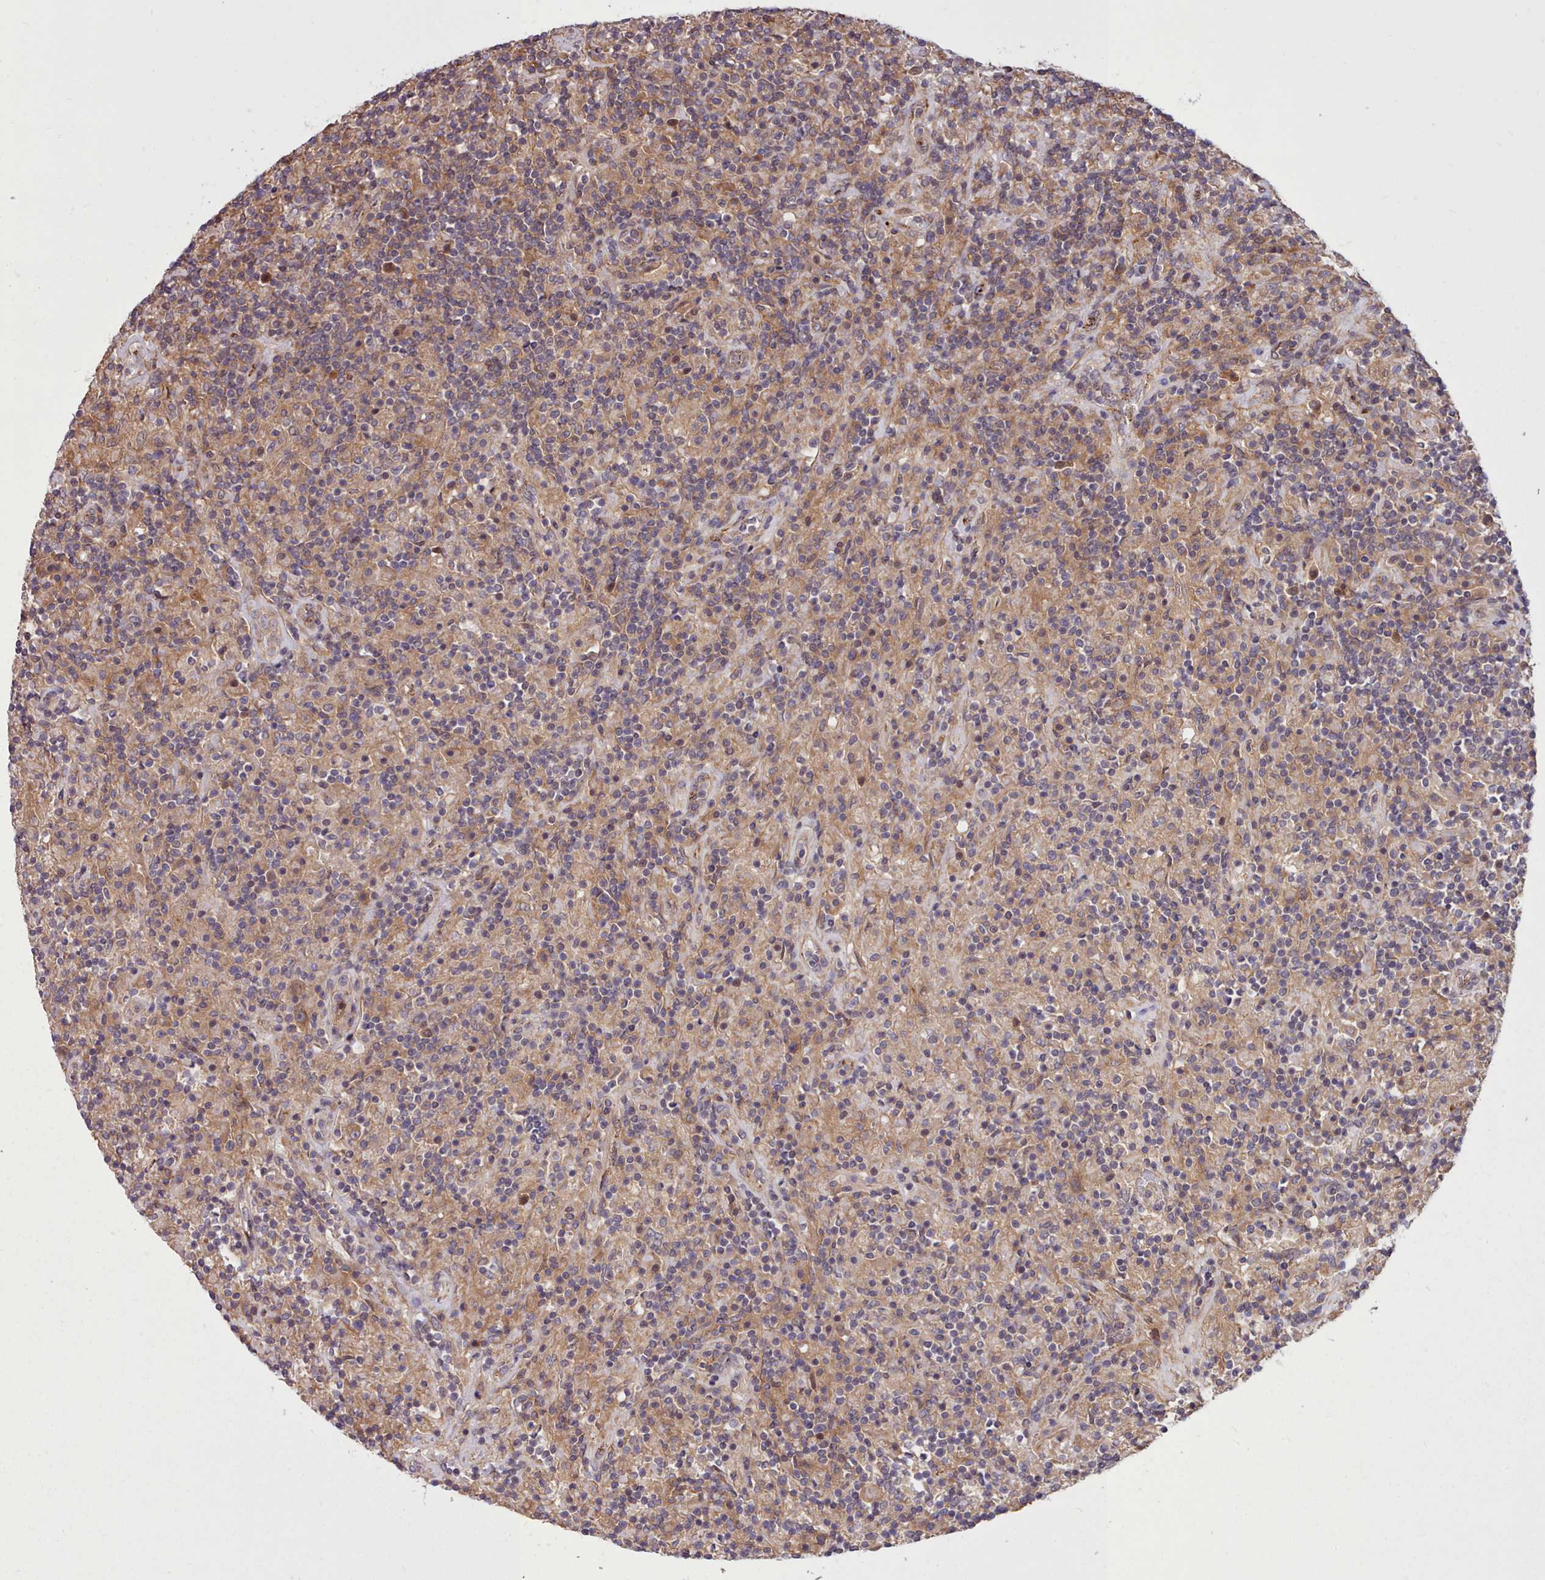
{"staining": {"intensity": "moderate", "quantity": ">75%", "location": "cytoplasmic/membranous"}, "tissue": "lymphoma", "cell_type": "Tumor cells", "image_type": "cancer", "snomed": [{"axis": "morphology", "description": "Hodgkin's disease, NOS"}, {"axis": "topography", "description": "Lymph node"}], "caption": "Brown immunohistochemical staining in human lymphoma displays moderate cytoplasmic/membranous positivity in approximately >75% of tumor cells.", "gene": "STUB1", "patient": {"sex": "male", "age": 70}}